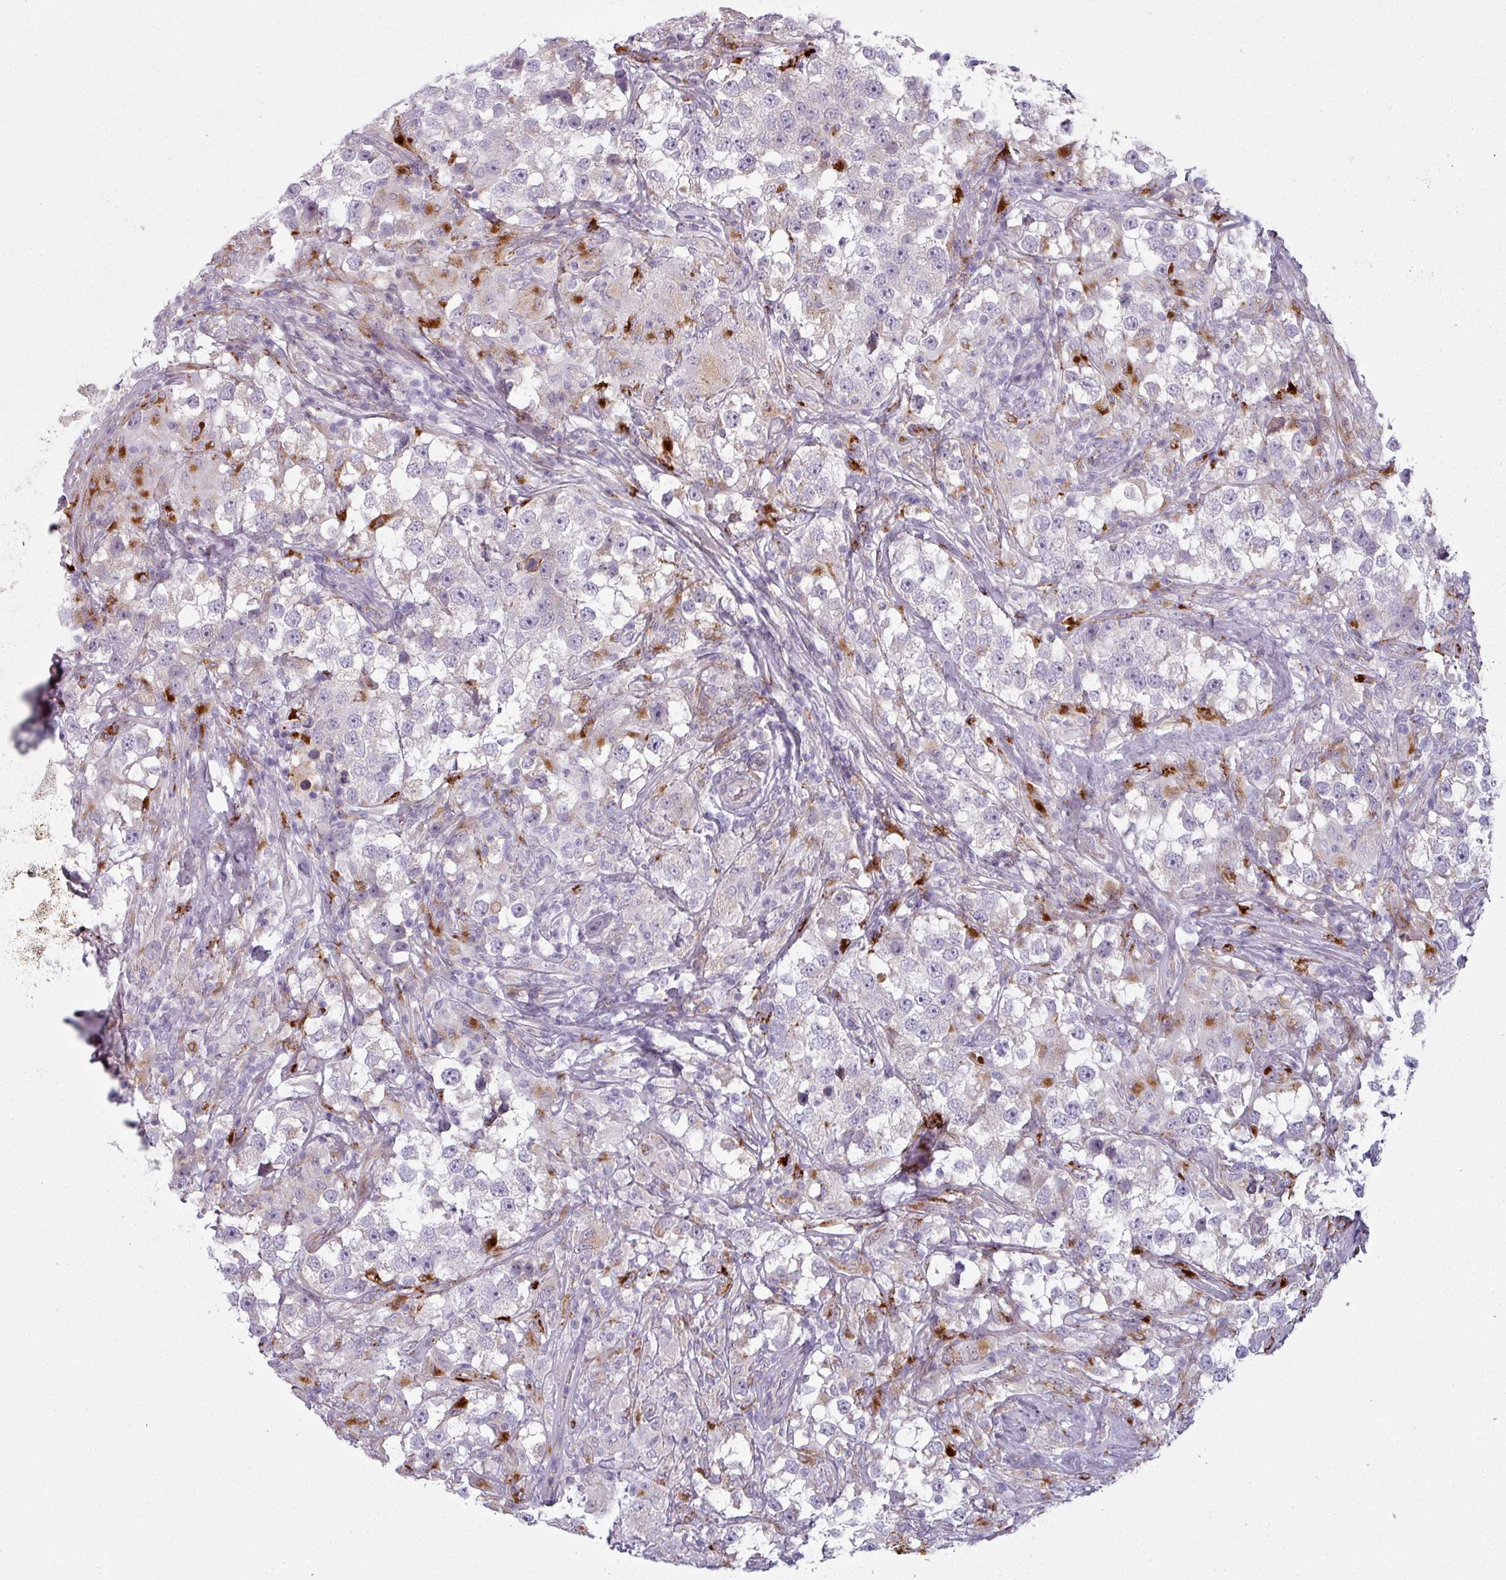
{"staining": {"intensity": "negative", "quantity": "none", "location": "none"}, "tissue": "testis cancer", "cell_type": "Tumor cells", "image_type": "cancer", "snomed": [{"axis": "morphology", "description": "Seminoma, NOS"}, {"axis": "topography", "description": "Testis"}], "caption": "Immunohistochemistry (IHC) histopathology image of human seminoma (testis) stained for a protein (brown), which exhibits no positivity in tumor cells.", "gene": "MAP7D2", "patient": {"sex": "male", "age": 46}}